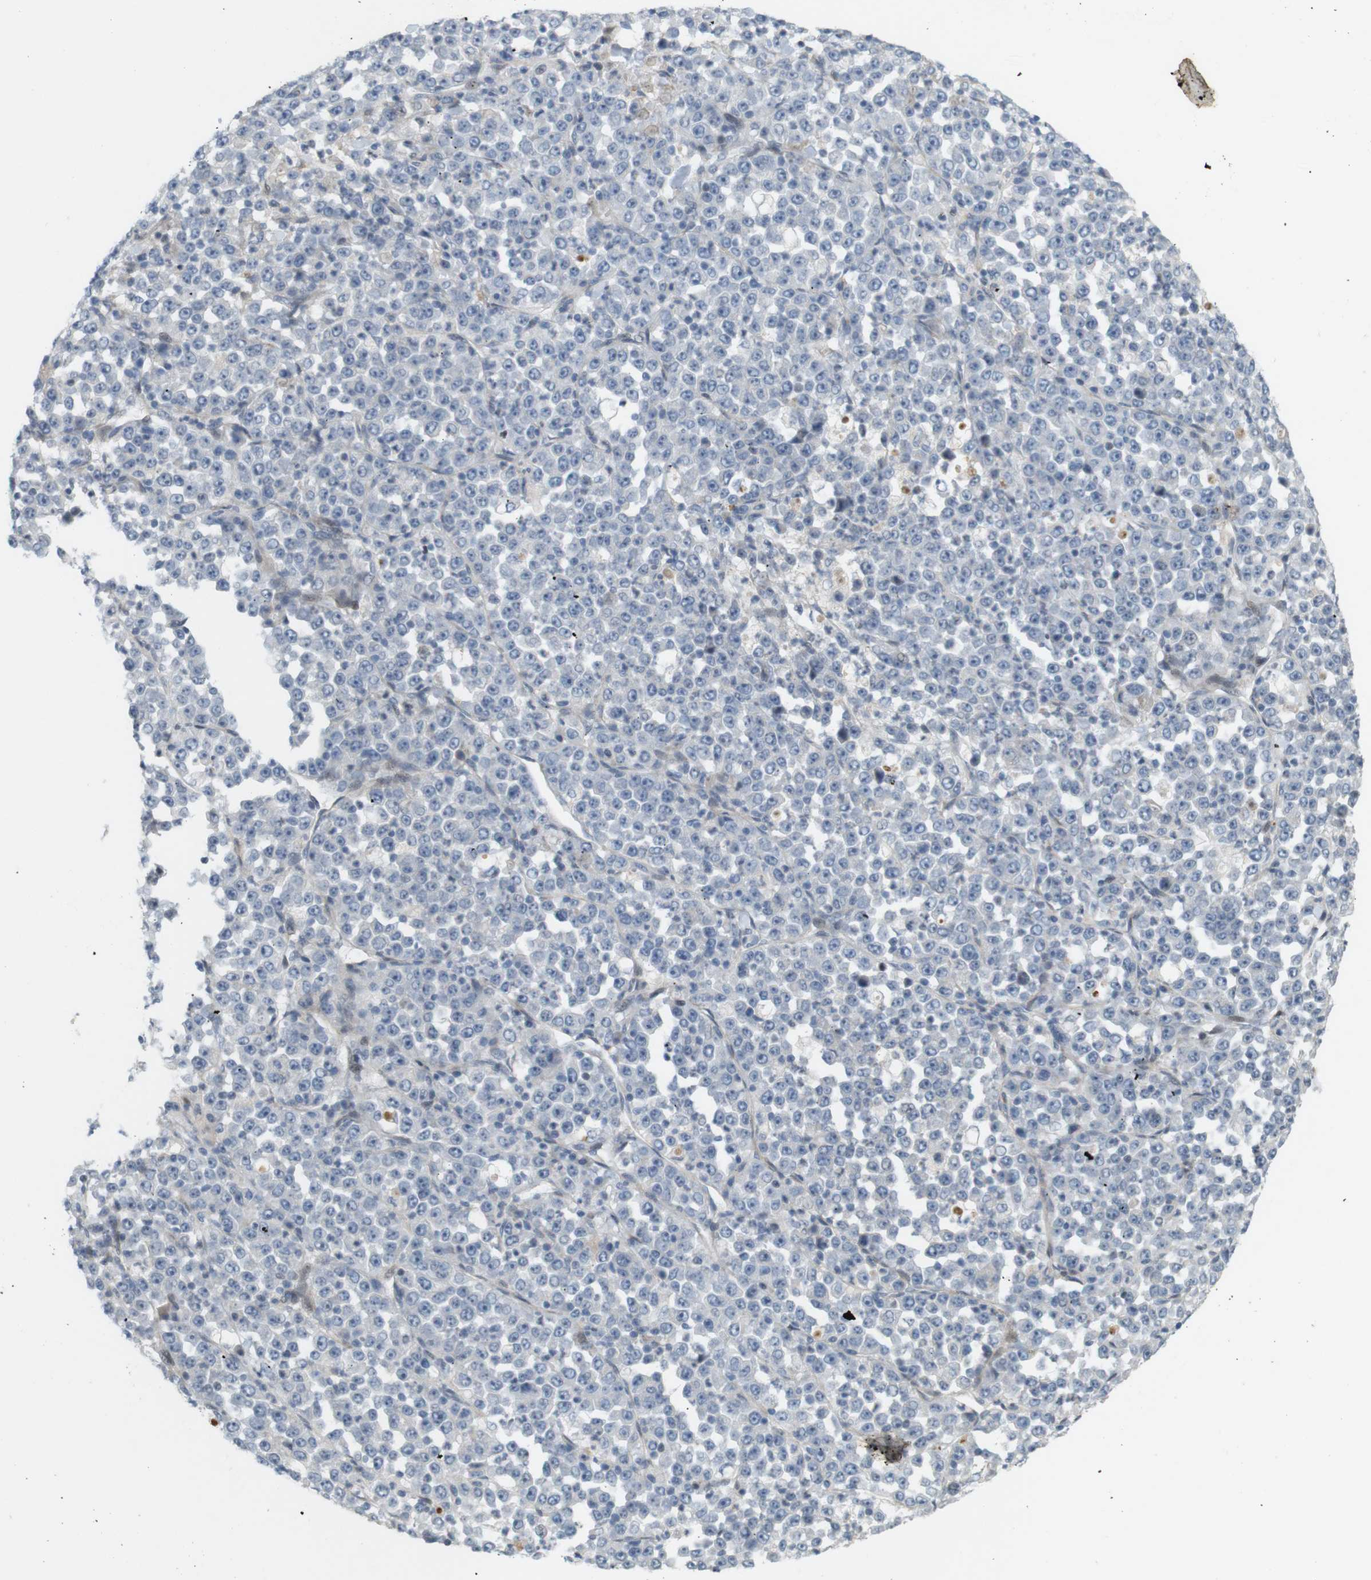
{"staining": {"intensity": "negative", "quantity": "none", "location": "none"}, "tissue": "stomach cancer", "cell_type": "Tumor cells", "image_type": "cancer", "snomed": [{"axis": "morphology", "description": "Normal tissue, NOS"}, {"axis": "morphology", "description": "Adenocarcinoma, NOS"}, {"axis": "topography", "description": "Stomach, upper"}, {"axis": "topography", "description": "Stomach"}], "caption": "A histopathology image of stomach adenocarcinoma stained for a protein demonstrates no brown staining in tumor cells.", "gene": "PPP1R14A", "patient": {"sex": "male", "age": 59}}